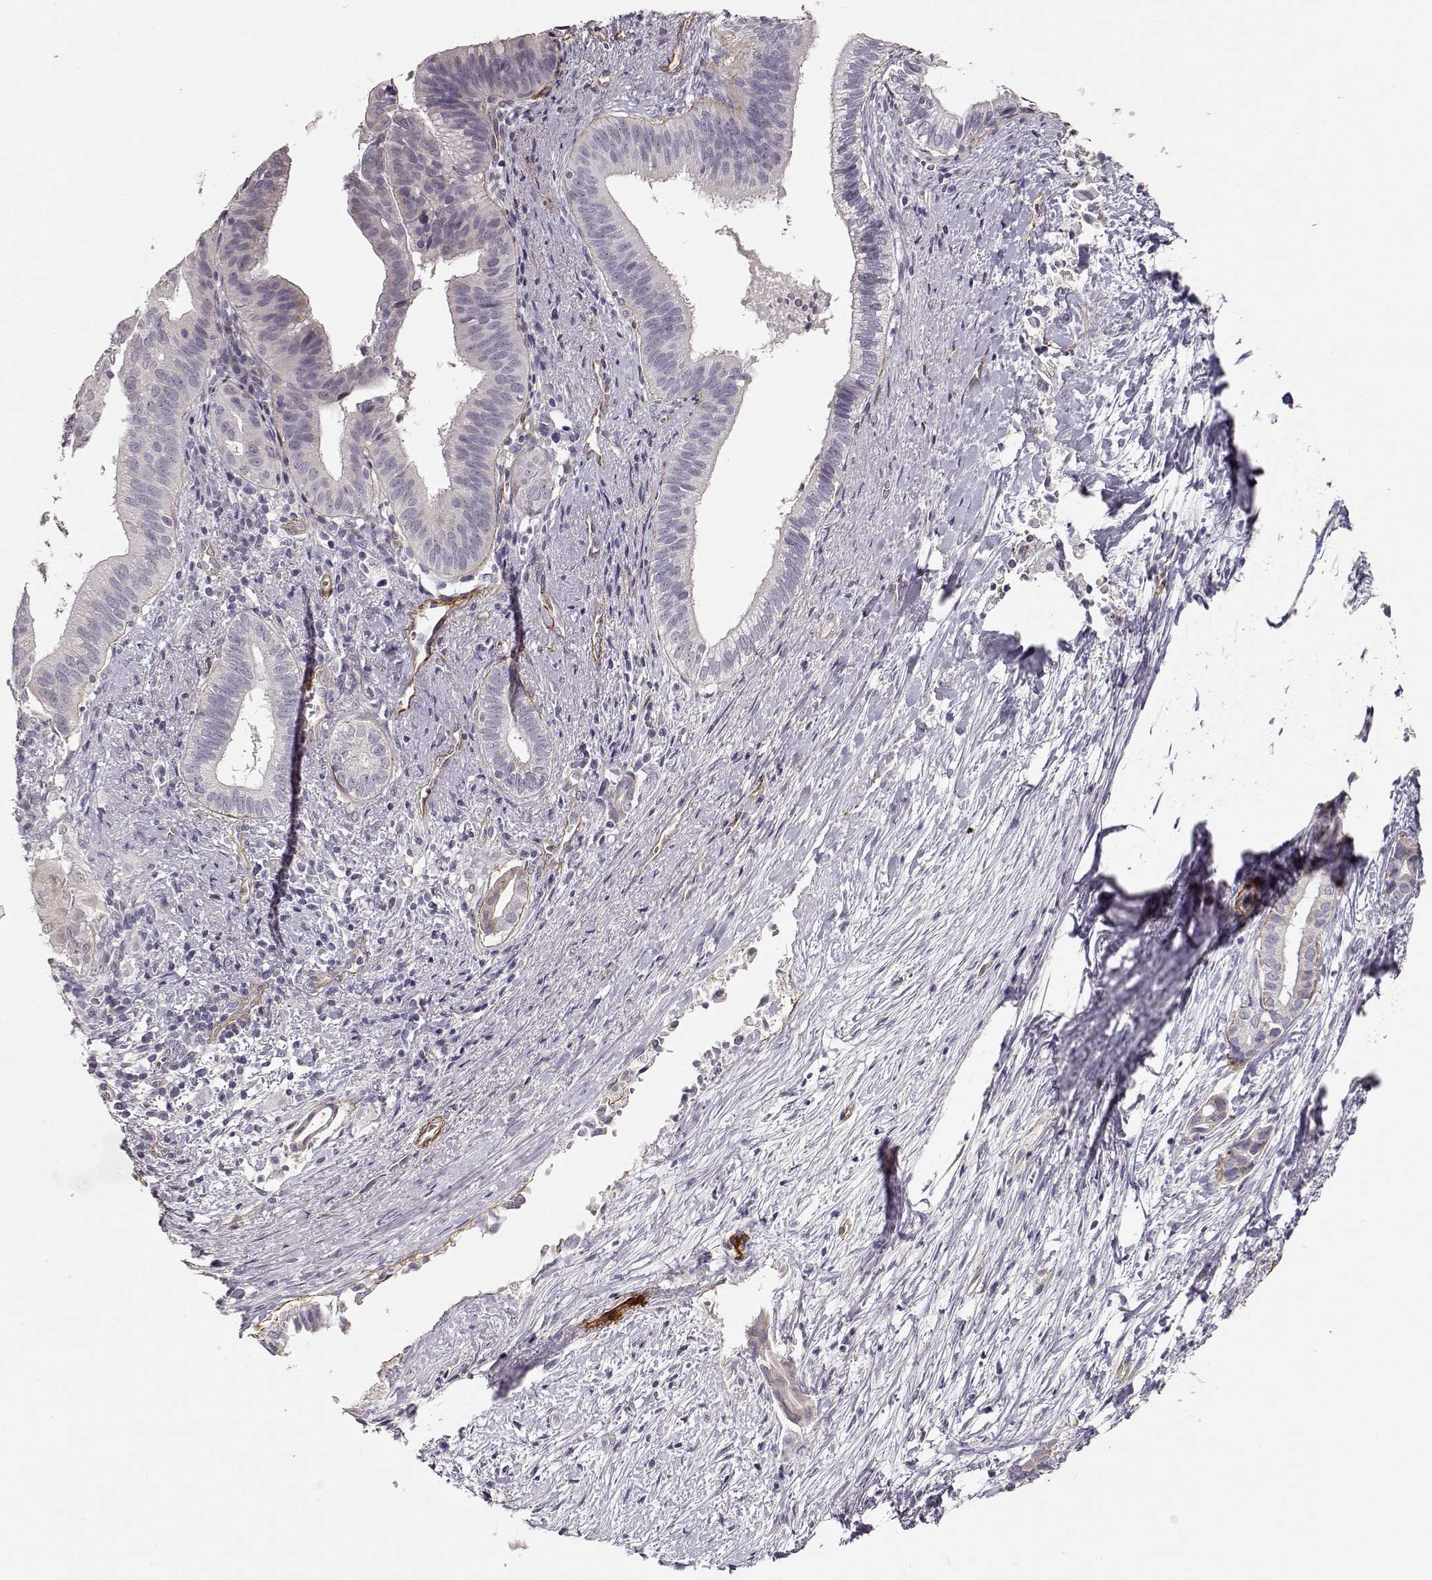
{"staining": {"intensity": "negative", "quantity": "none", "location": "none"}, "tissue": "pancreatic cancer", "cell_type": "Tumor cells", "image_type": "cancer", "snomed": [{"axis": "morphology", "description": "Adenocarcinoma, NOS"}, {"axis": "topography", "description": "Pancreas"}], "caption": "Immunohistochemistry (IHC) micrograph of human adenocarcinoma (pancreatic) stained for a protein (brown), which reveals no staining in tumor cells. The staining is performed using DAB brown chromogen with nuclei counter-stained in using hematoxylin.", "gene": "LAMA5", "patient": {"sex": "male", "age": 61}}